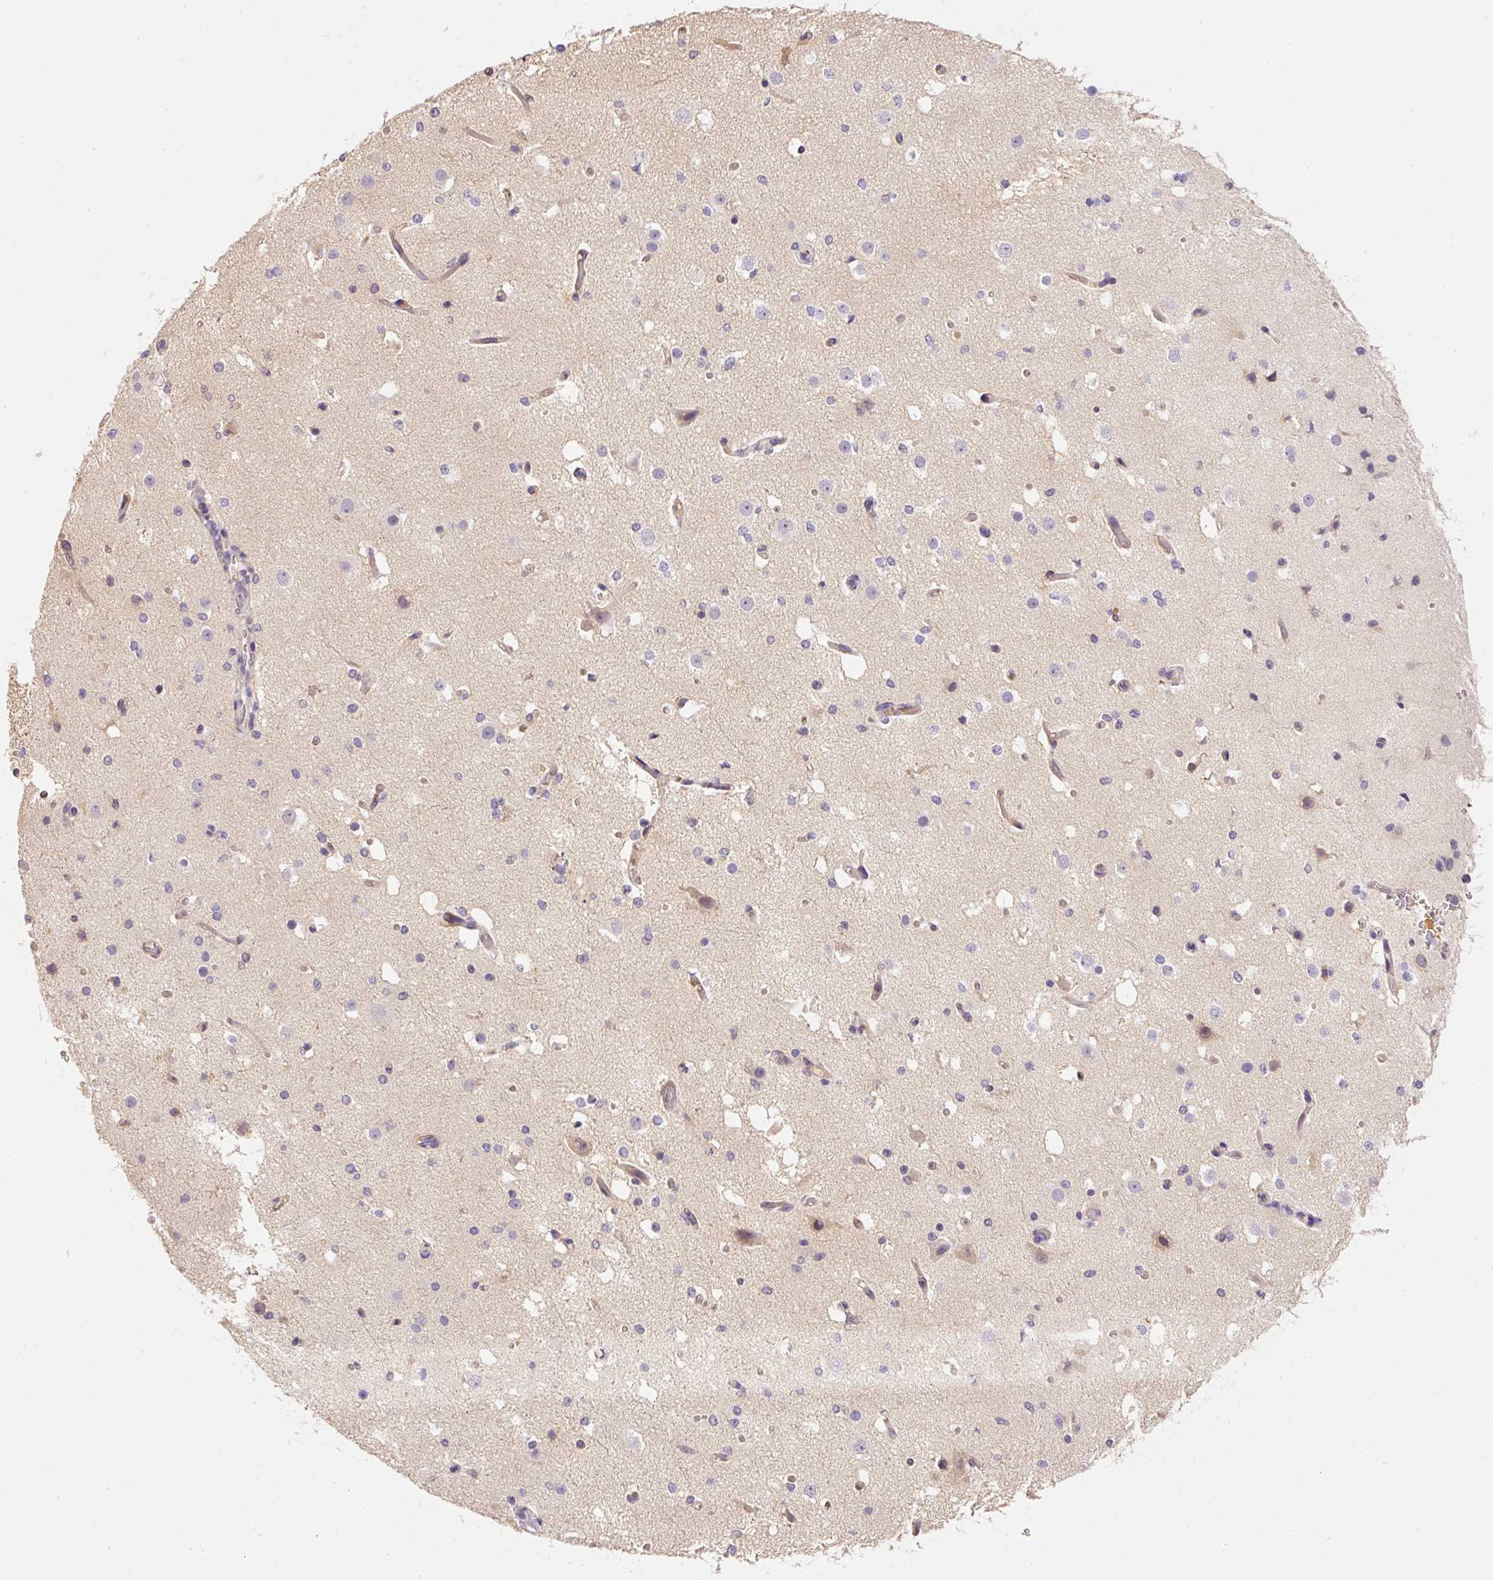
{"staining": {"intensity": "moderate", "quantity": ">75%", "location": "cytoplasmic/membranous"}, "tissue": "cerebral cortex", "cell_type": "Endothelial cells", "image_type": "normal", "snomed": [{"axis": "morphology", "description": "Normal tissue, NOS"}, {"axis": "morphology", "description": "Inflammation, NOS"}, {"axis": "topography", "description": "Cerebral cortex"}], "caption": "Protein expression analysis of benign cerebral cortex reveals moderate cytoplasmic/membranous staining in about >75% of endothelial cells.", "gene": "CMTM8", "patient": {"sex": "male", "age": 6}}